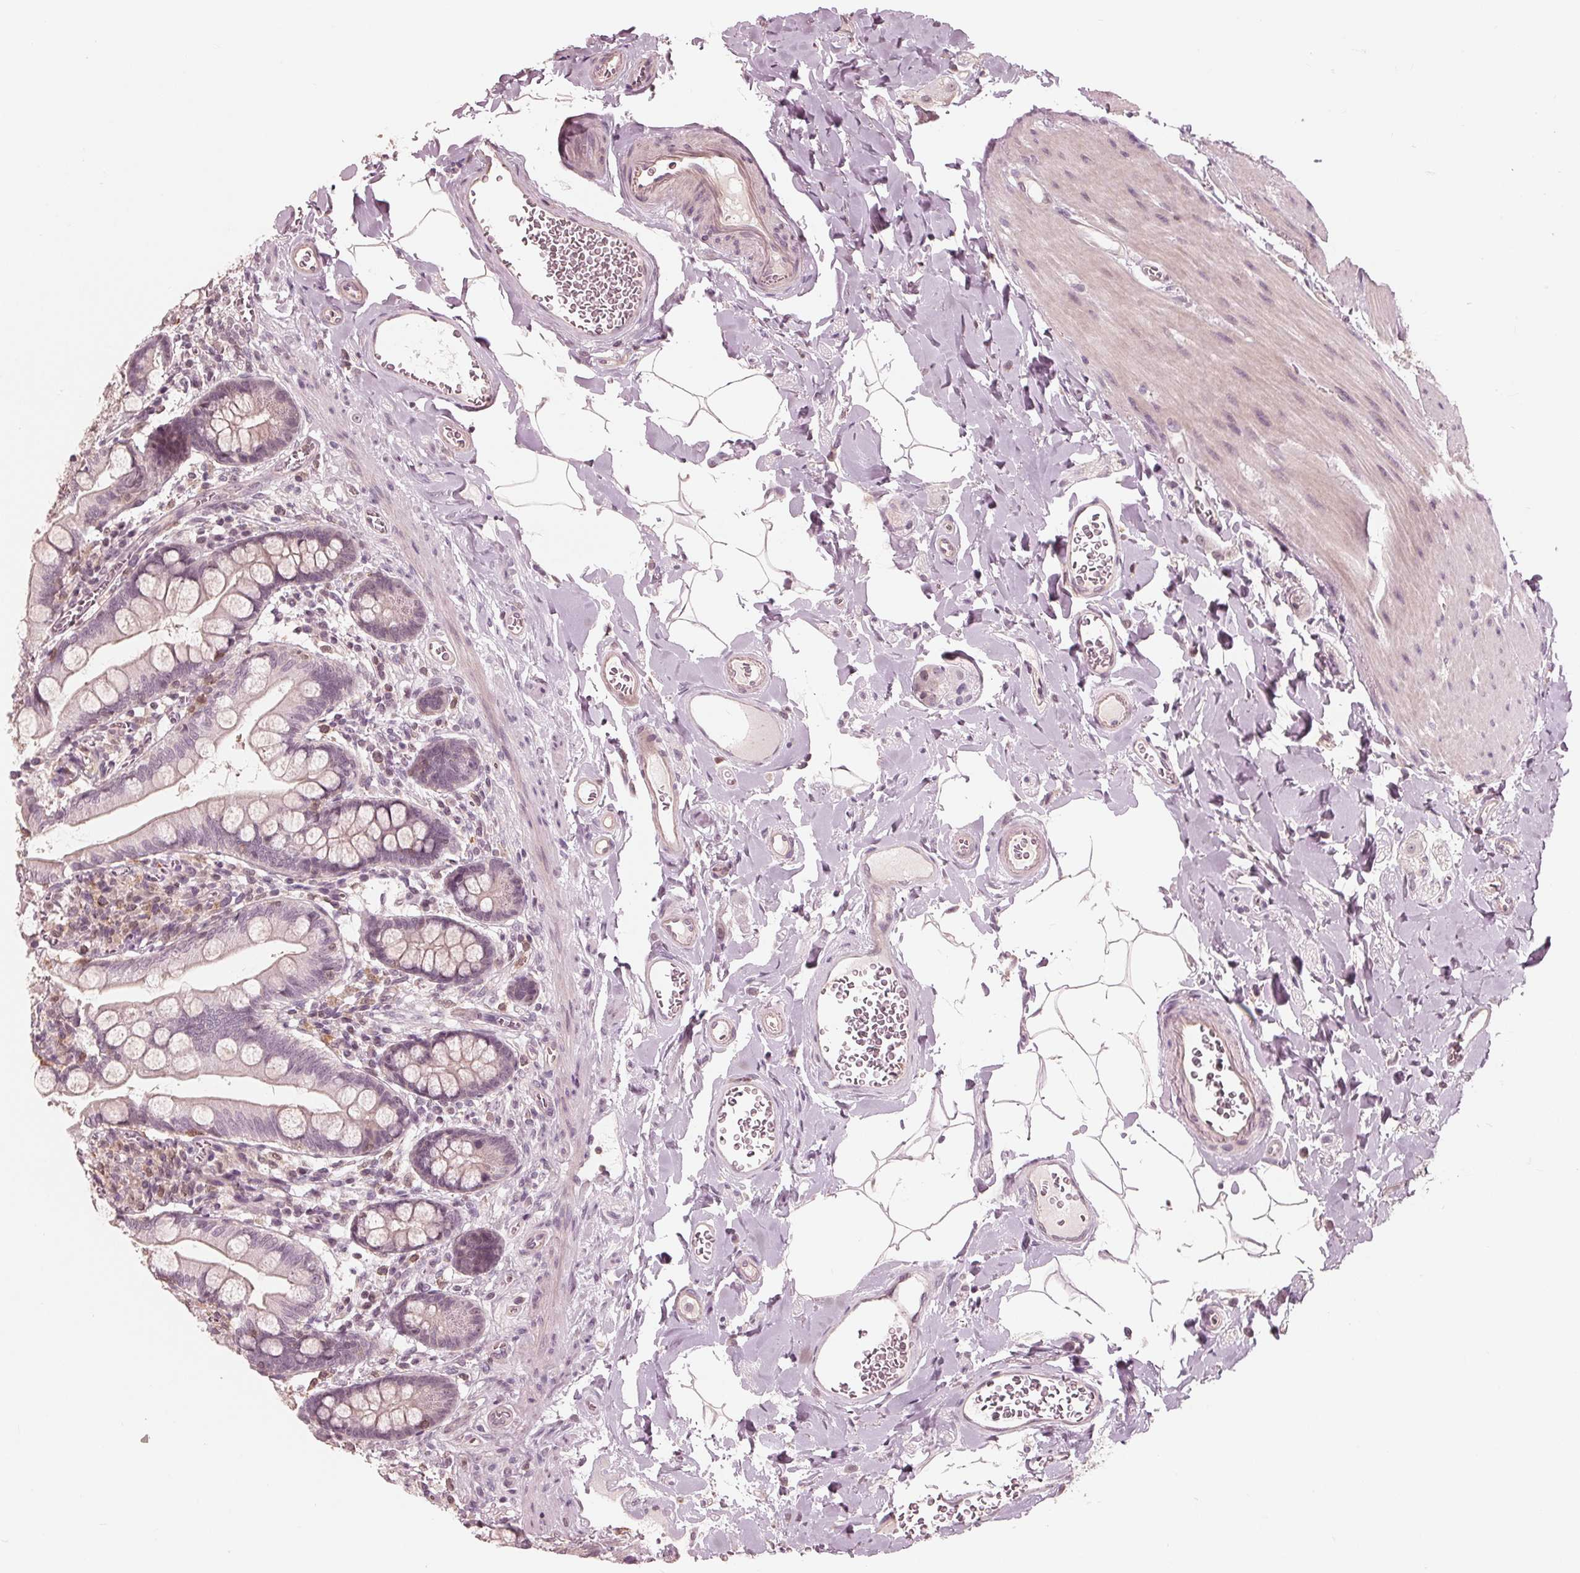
{"staining": {"intensity": "weak", "quantity": "<25%", "location": "nuclear"}, "tissue": "small intestine", "cell_type": "Glandular cells", "image_type": "normal", "snomed": [{"axis": "morphology", "description": "Normal tissue, NOS"}, {"axis": "topography", "description": "Small intestine"}], "caption": "High power microscopy photomicrograph of an immunohistochemistry image of unremarkable small intestine, revealing no significant positivity in glandular cells. (Immunohistochemistry, brightfield microscopy, high magnification).", "gene": "ING3", "patient": {"sex": "female", "age": 56}}